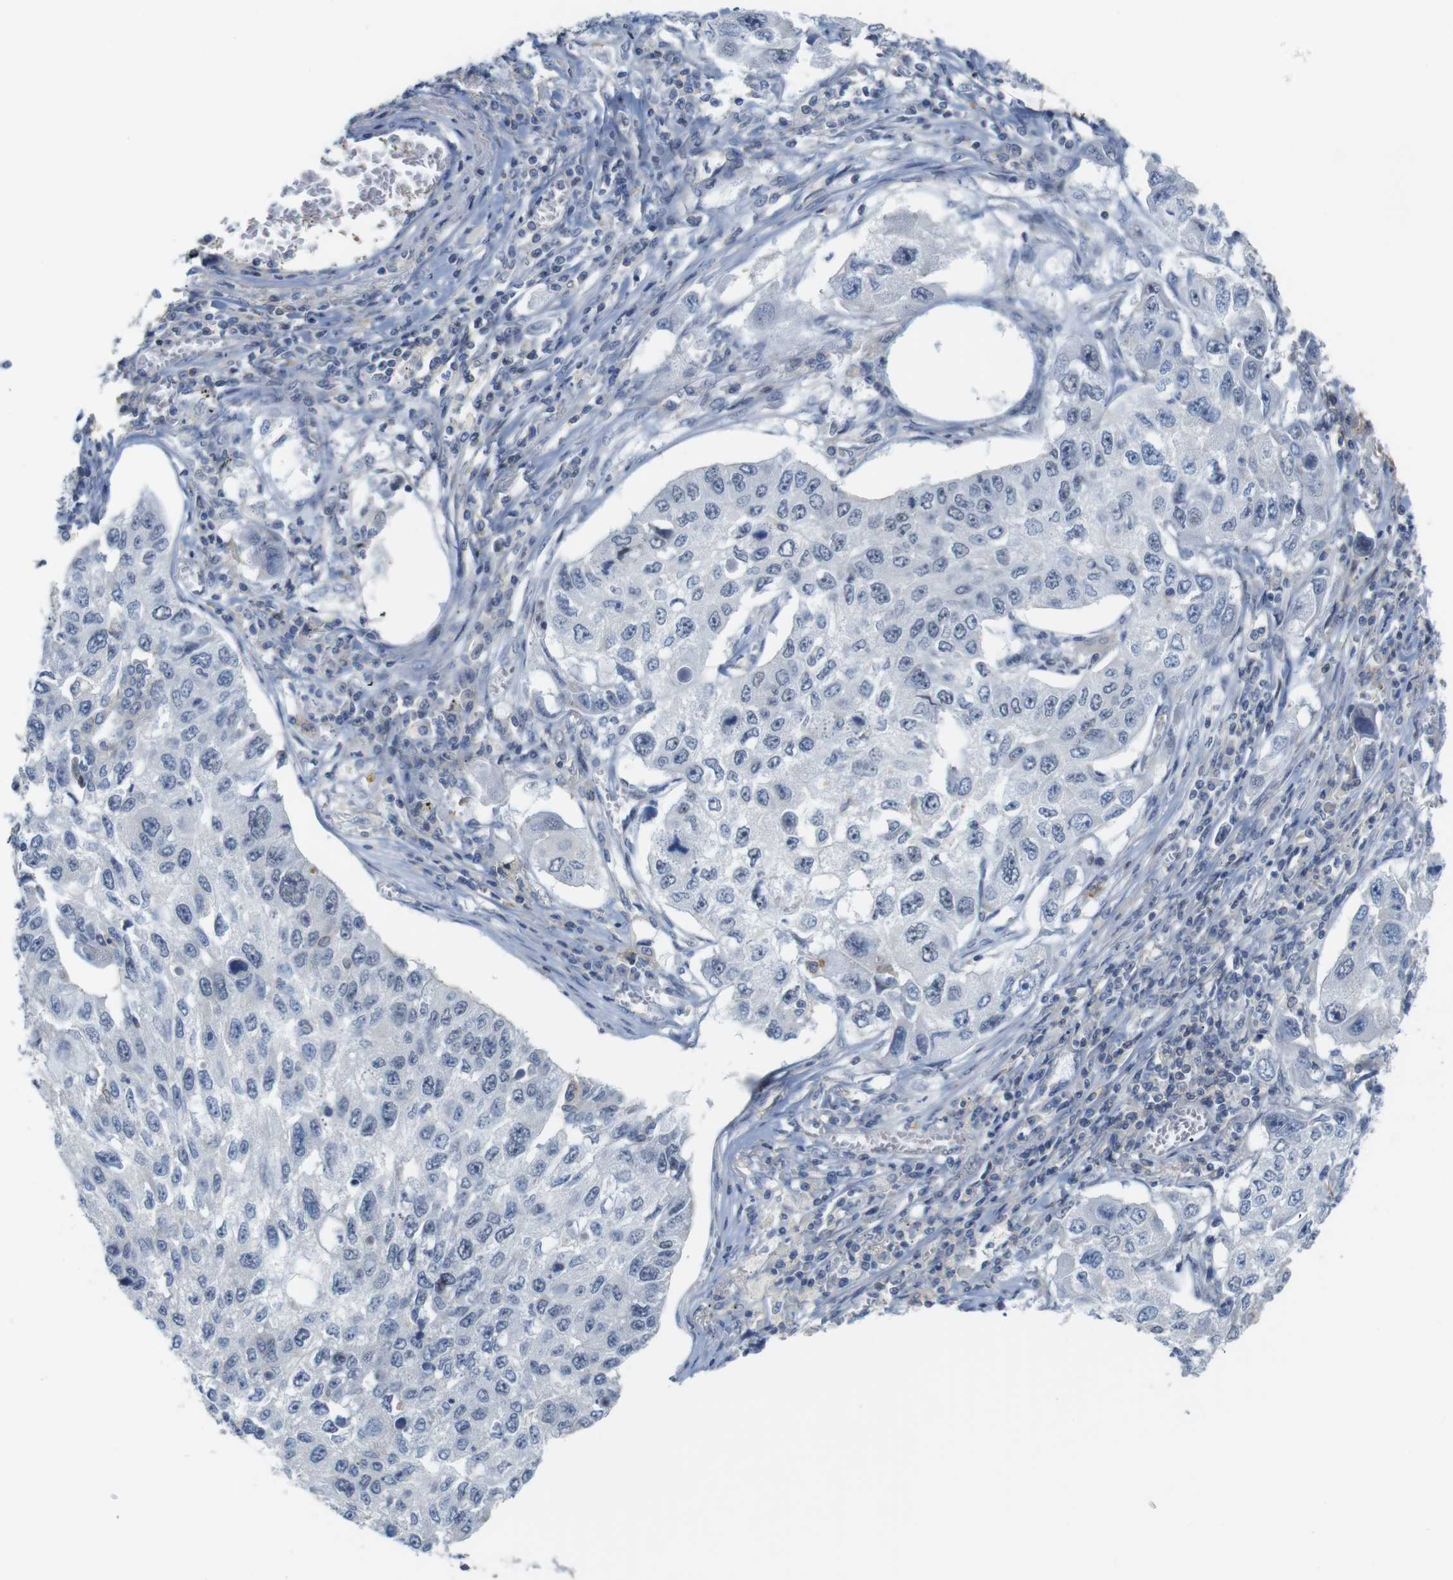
{"staining": {"intensity": "negative", "quantity": "none", "location": "none"}, "tissue": "lung cancer", "cell_type": "Tumor cells", "image_type": "cancer", "snomed": [{"axis": "morphology", "description": "Squamous cell carcinoma, NOS"}, {"axis": "topography", "description": "Lung"}], "caption": "Tumor cells show no significant protein expression in squamous cell carcinoma (lung).", "gene": "OTOF", "patient": {"sex": "male", "age": 71}}